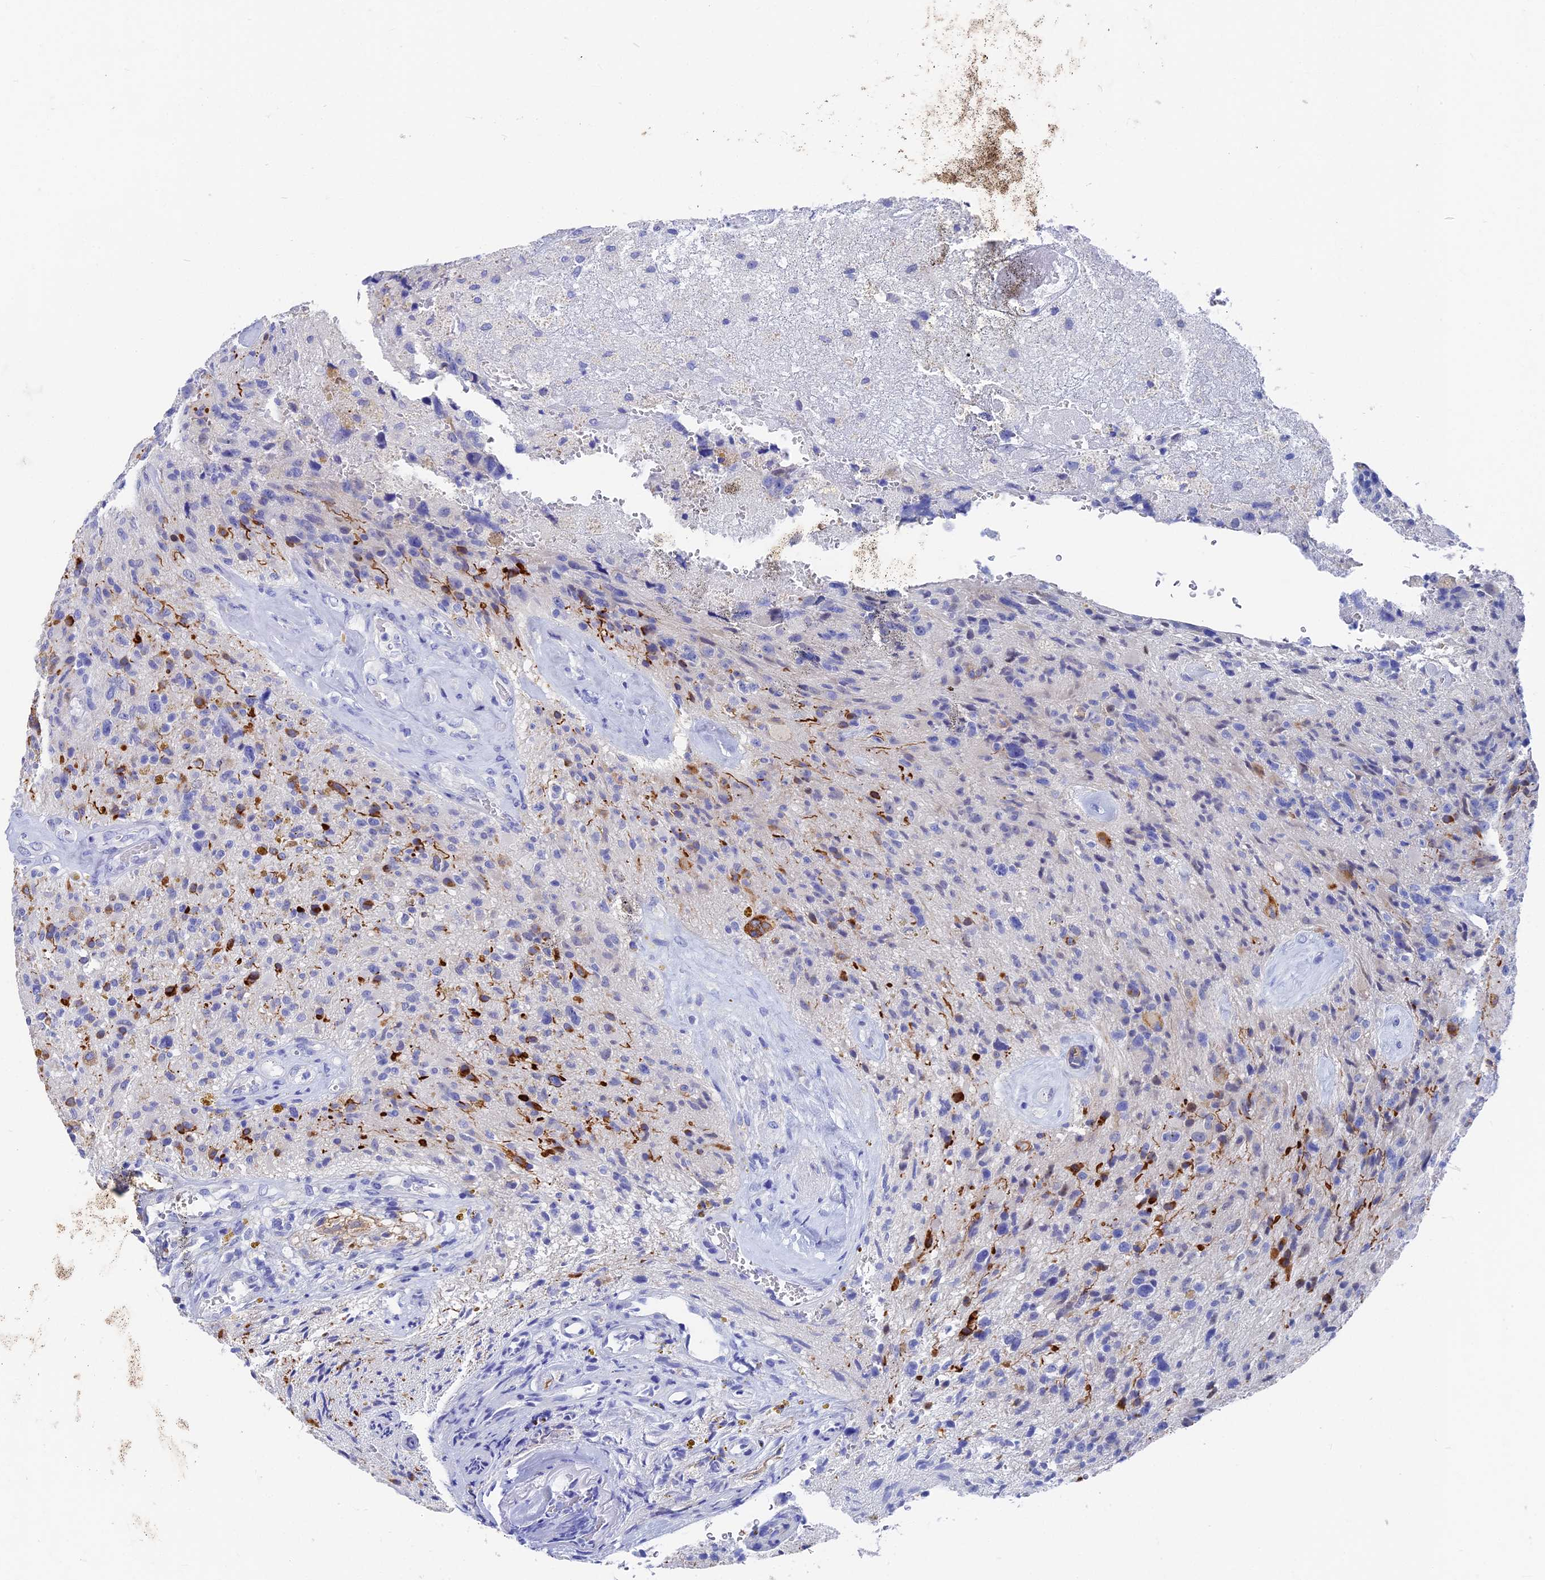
{"staining": {"intensity": "moderate", "quantity": "<25%", "location": "cytoplasmic/membranous"}, "tissue": "glioma", "cell_type": "Tumor cells", "image_type": "cancer", "snomed": [{"axis": "morphology", "description": "Glioma, malignant, High grade"}, {"axis": "topography", "description": "Brain"}], "caption": "High-magnification brightfield microscopy of malignant glioma (high-grade) stained with DAB (3,3'-diaminobenzidine) (brown) and counterstained with hematoxylin (blue). tumor cells exhibit moderate cytoplasmic/membranous expression is seen in about<25% of cells. The protein of interest is shown in brown color, while the nuclei are stained blue.", "gene": "VPS33B", "patient": {"sex": "male", "age": 69}}